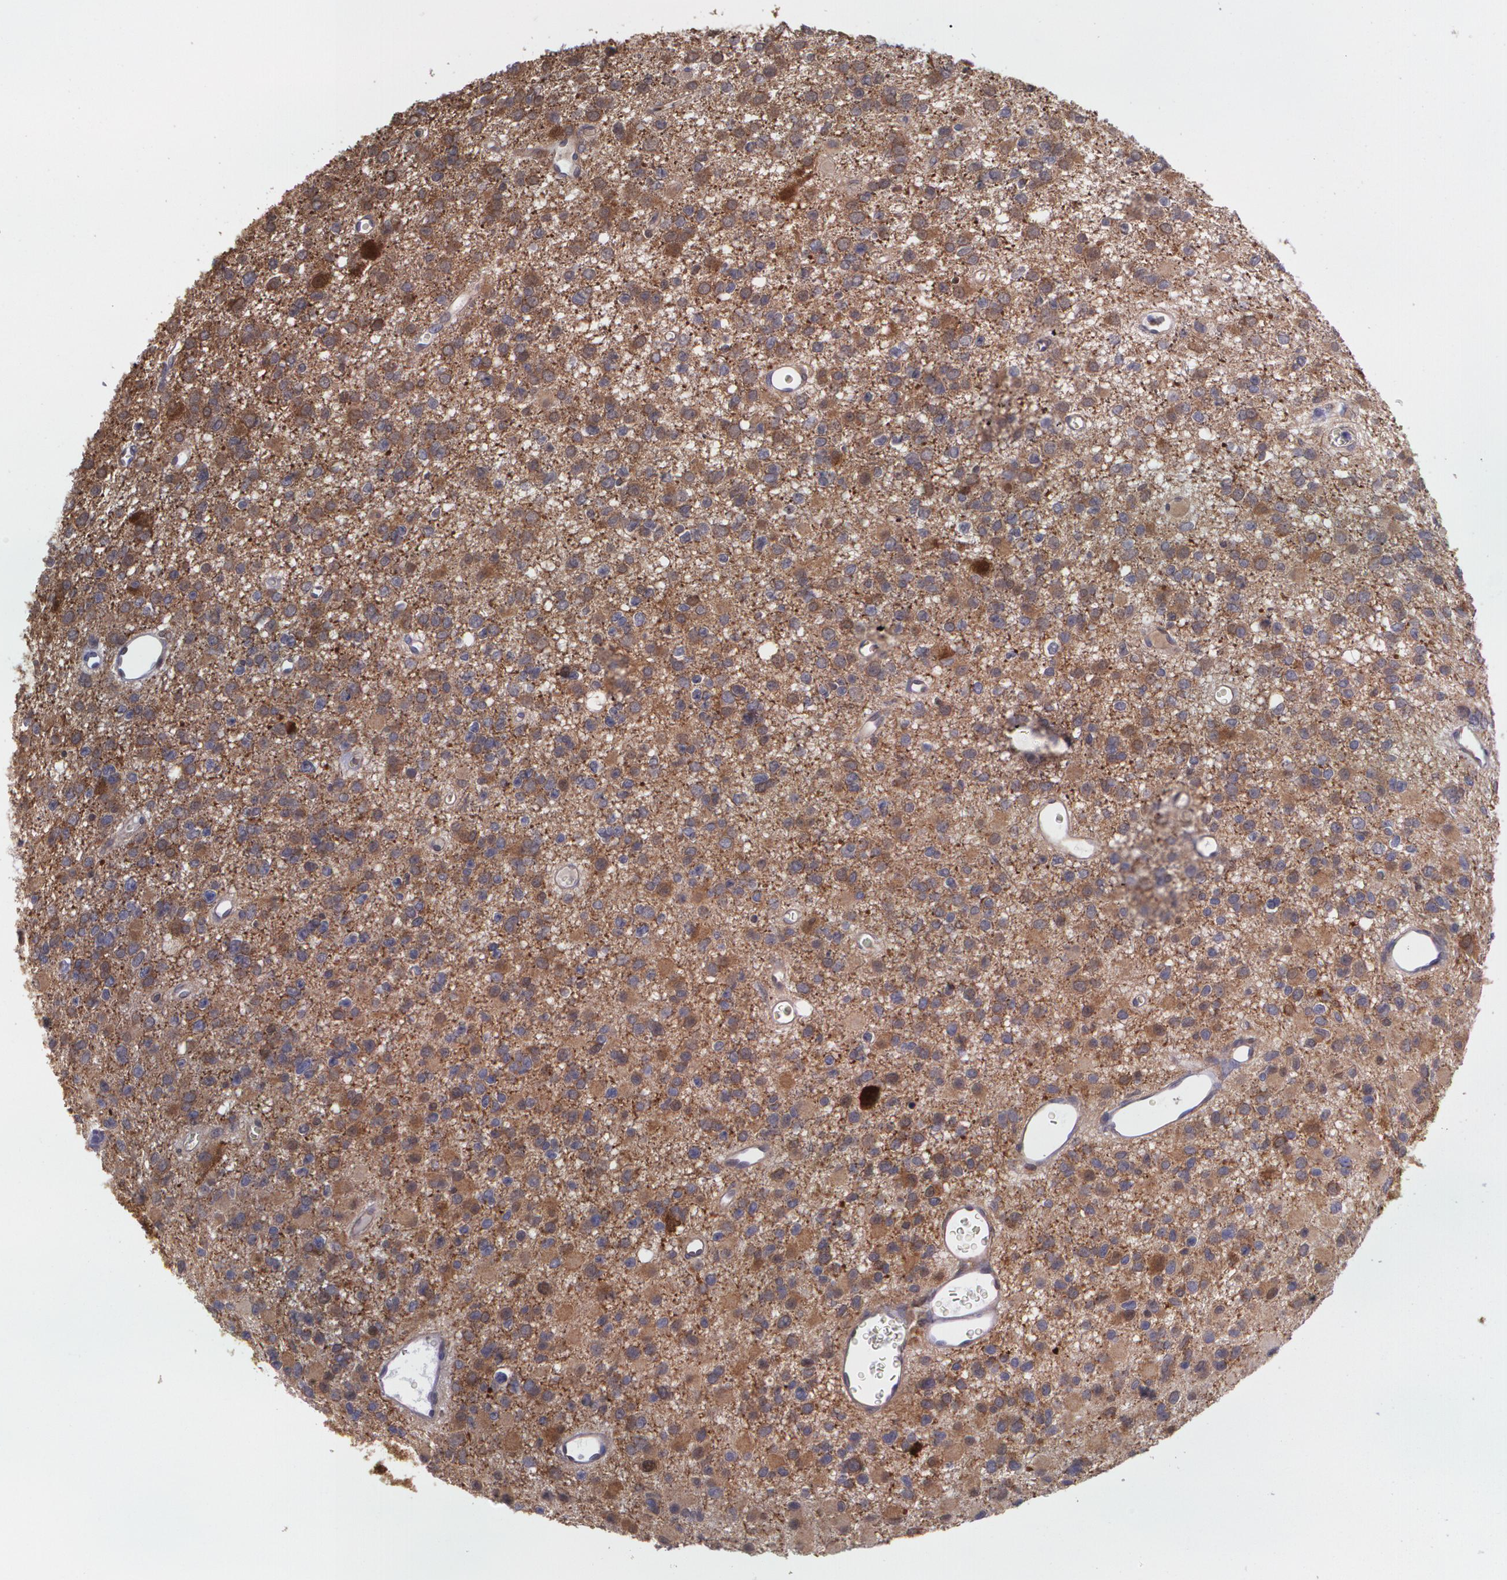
{"staining": {"intensity": "strong", "quantity": ">75%", "location": "cytoplasmic/membranous"}, "tissue": "glioma", "cell_type": "Tumor cells", "image_type": "cancer", "snomed": [{"axis": "morphology", "description": "Glioma, malignant, Low grade"}, {"axis": "topography", "description": "Brain"}], "caption": "This image reveals IHC staining of human glioma, with high strong cytoplasmic/membranous positivity in approximately >75% of tumor cells.", "gene": "HSPH1", "patient": {"sex": "male", "age": 42}}